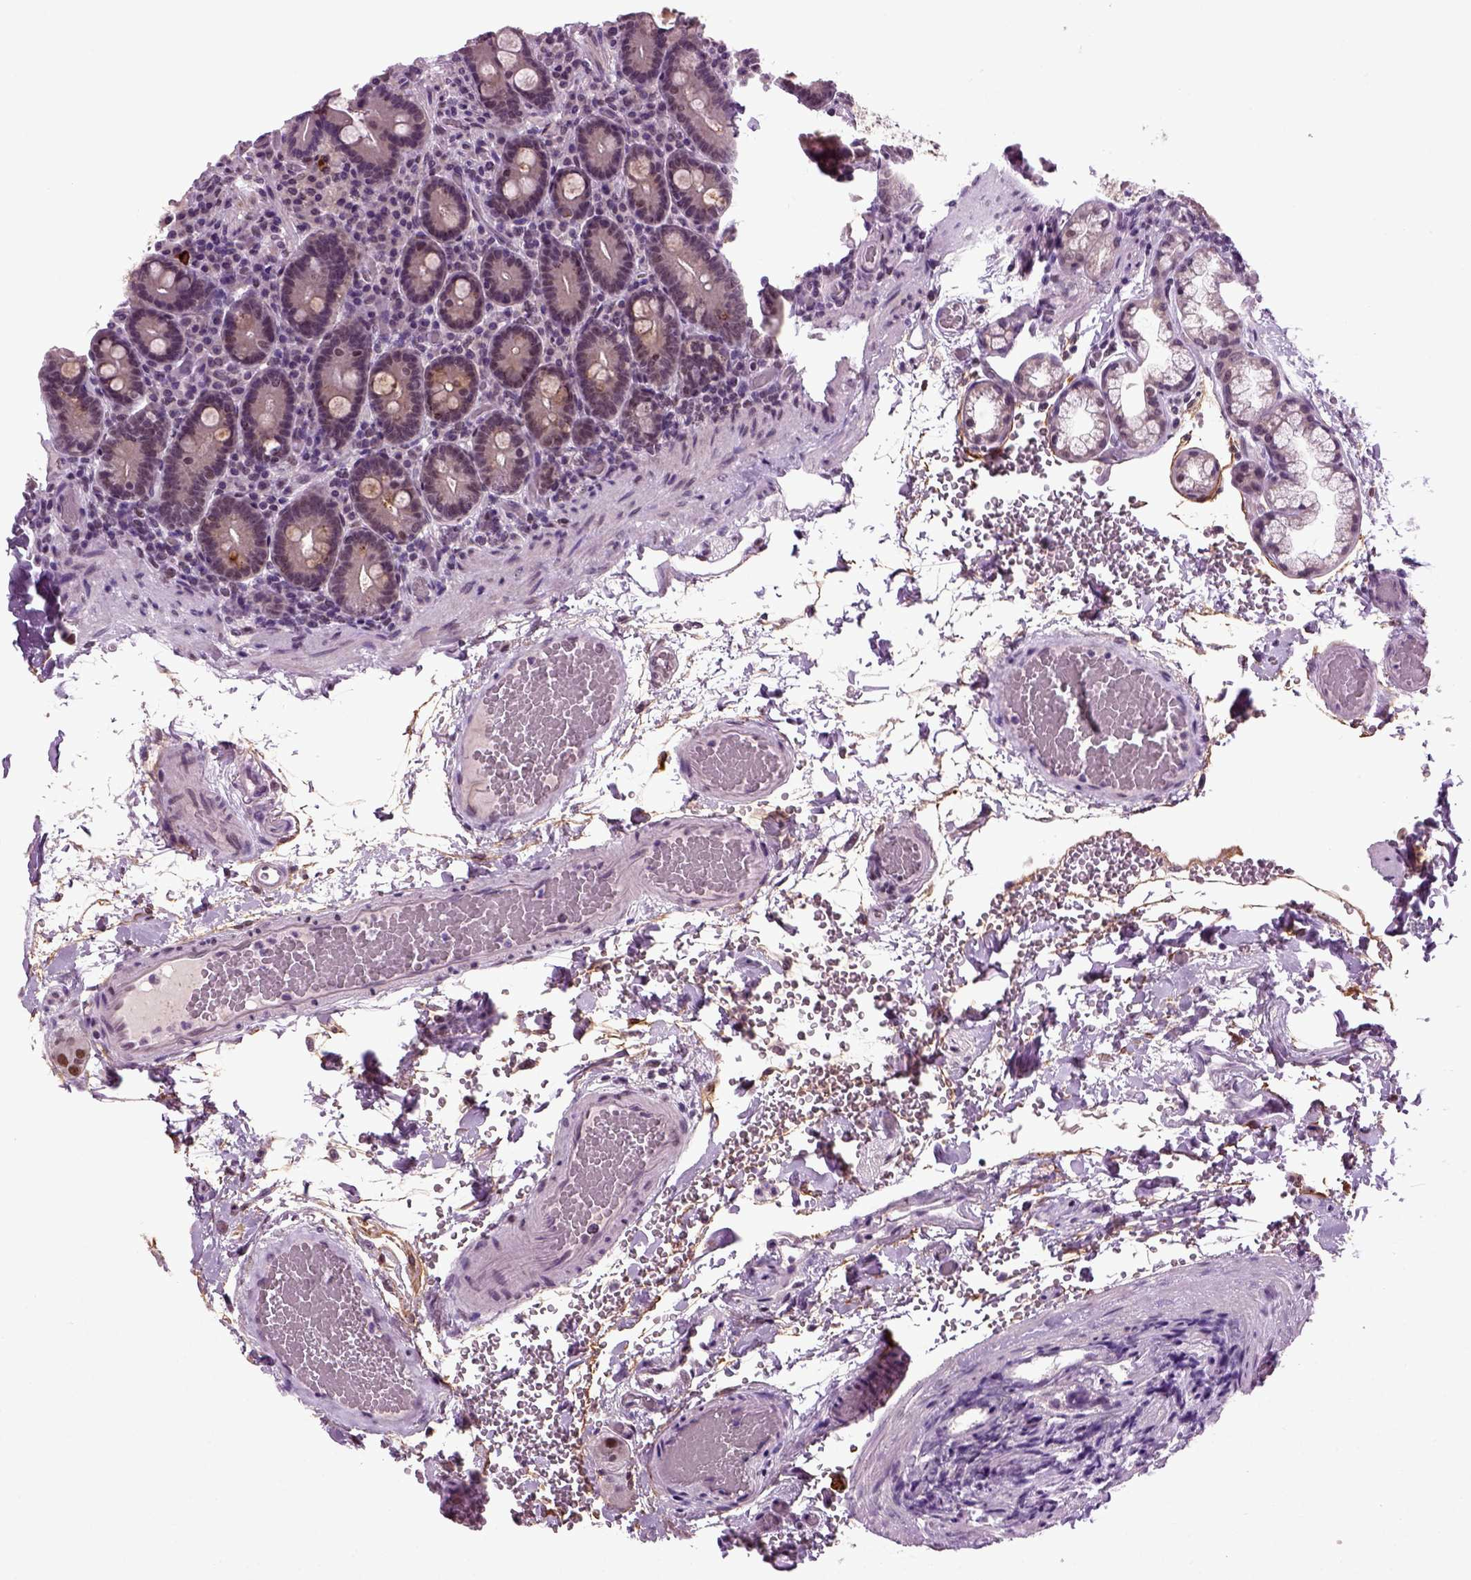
{"staining": {"intensity": "weak", "quantity": ">75%", "location": "cytoplasmic/membranous"}, "tissue": "duodenum", "cell_type": "Glandular cells", "image_type": "normal", "snomed": [{"axis": "morphology", "description": "Normal tissue, NOS"}, {"axis": "topography", "description": "Duodenum"}], "caption": "Immunohistochemistry (IHC) histopathology image of normal duodenum: human duodenum stained using immunohistochemistry displays low levels of weak protein expression localized specifically in the cytoplasmic/membranous of glandular cells, appearing as a cytoplasmic/membranous brown color.", "gene": "RCOR3", "patient": {"sex": "female", "age": 62}}